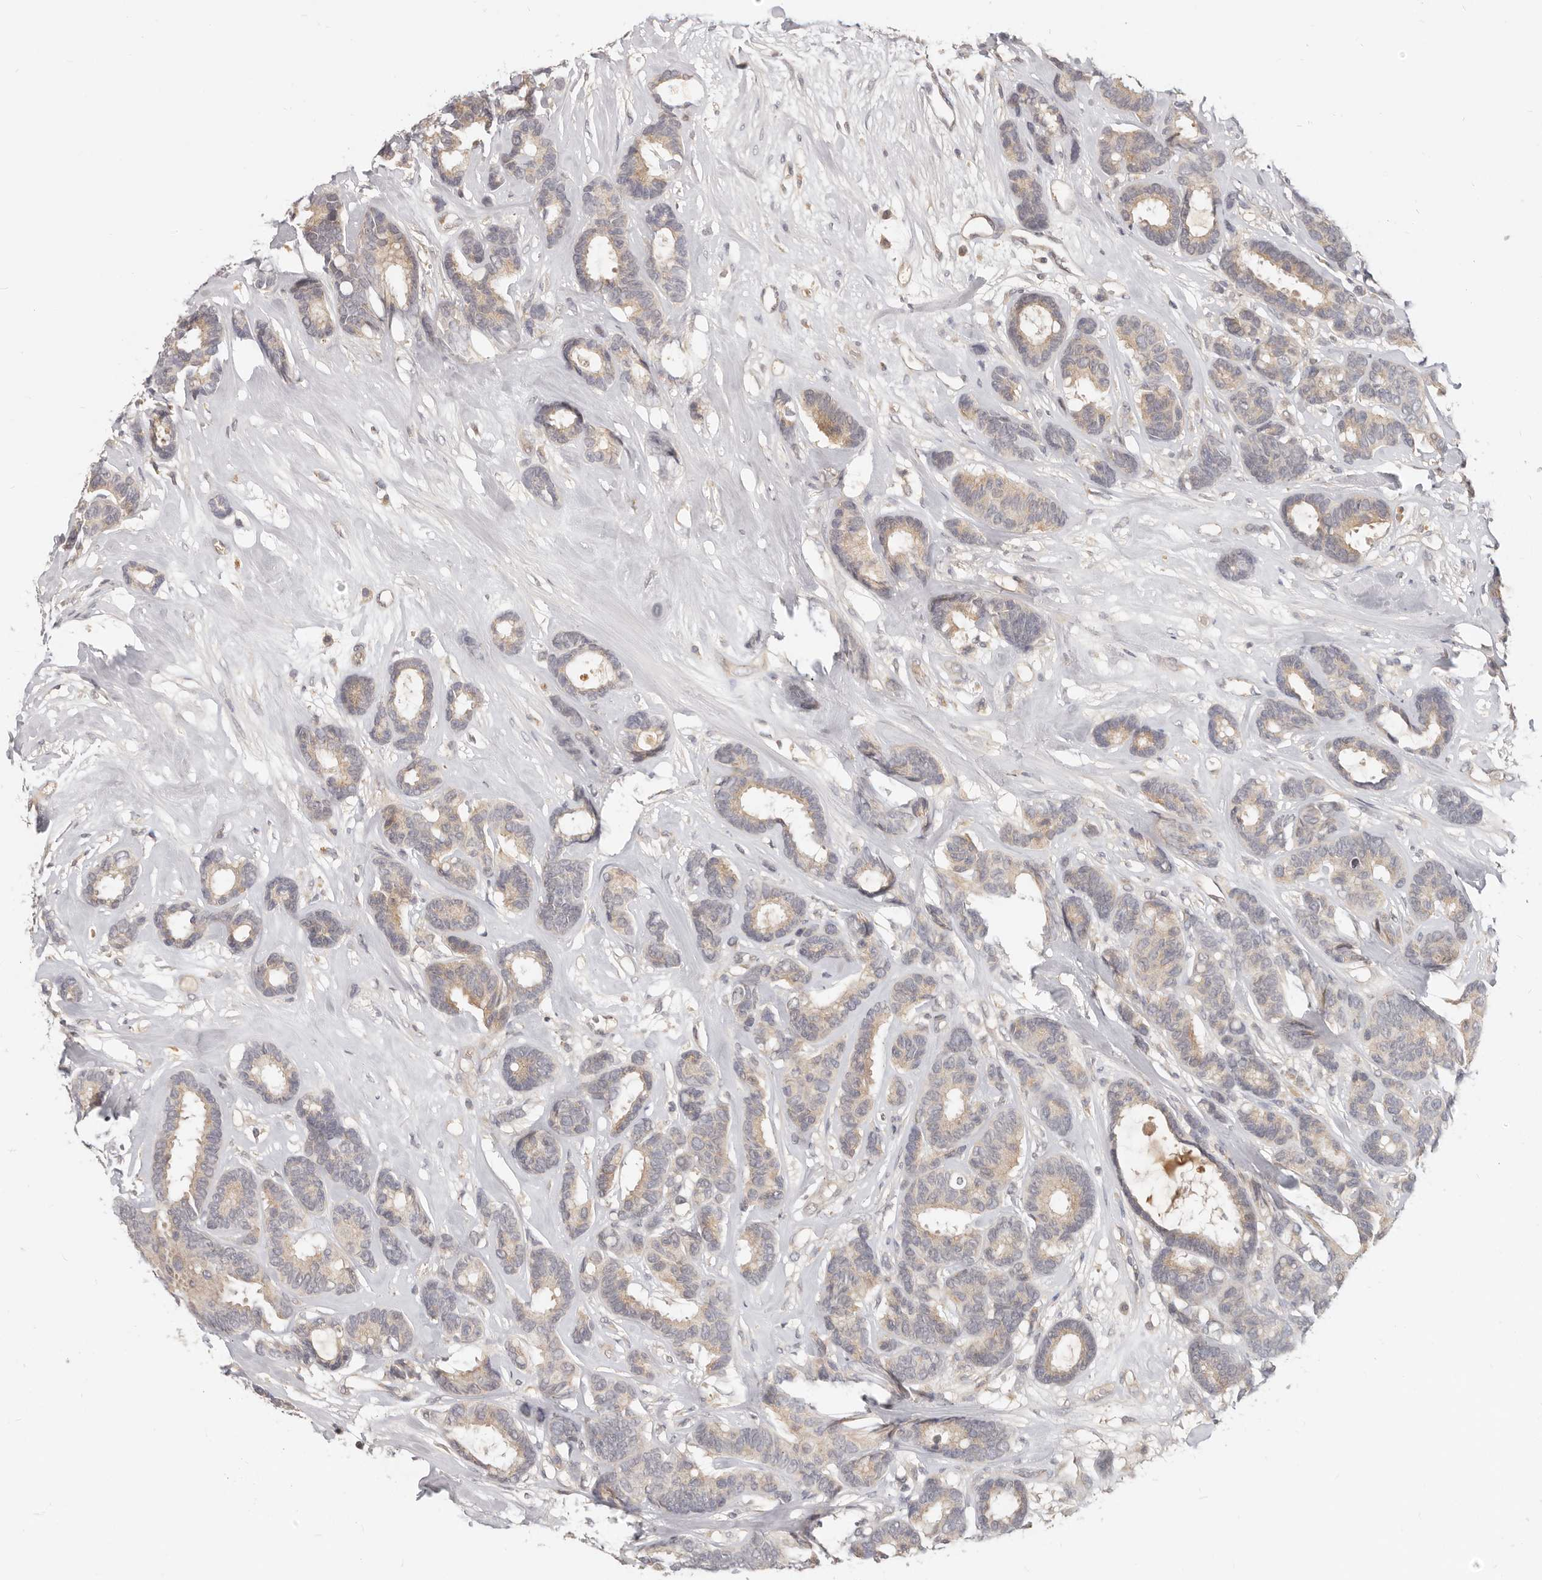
{"staining": {"intensity": "weak", "quantity": "25%-75%", "location": "cytoplasmic/membranous"}, "tissue": "breast cancer", "cell_type": "Tumor cells", "image_type": "cancer", "snomed": [{"axis": "morphology", "description": "Duct carcinoma"}, {"axis": "topography", "description": "Breast"}], "caption": "Immunohistochemical staining of human breast cancer (infiltrating ductal carcinoma) shows weak cytoplasmic/membranous protein expression in about 25%-75% of tumor cells.", "gene": "USP49", "patient": {"sex": "female", "age": 87}}